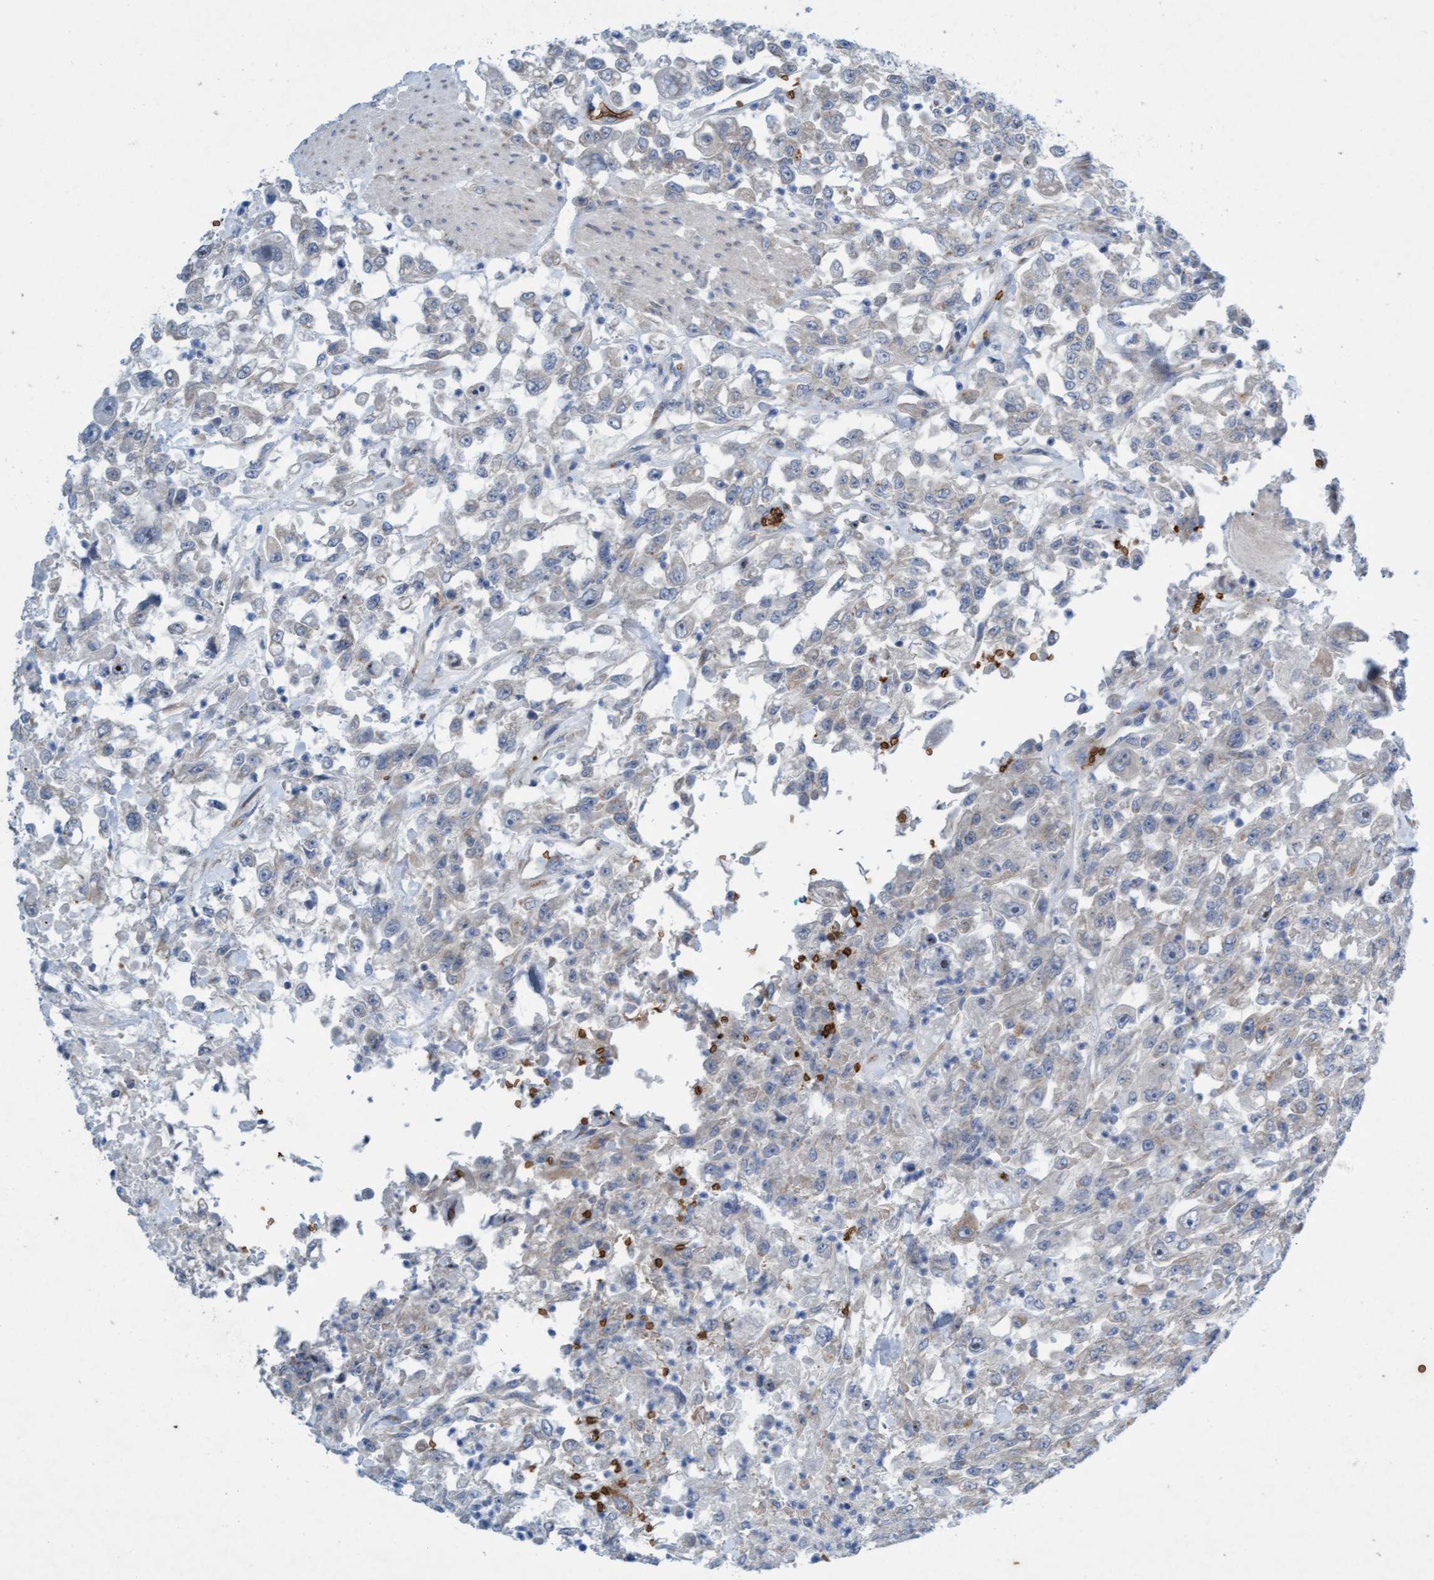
{"staining": {"intensity": "negative", "quantity": "none", "location": "none"}, "tissue": "urothelial cancer", "cell_type": "Tumor cells", "image_type": "cancer", "snomed": [{"axis": "morphology", "description": "Urothelial carcinoma, High grade"}, {"axis": "topography", "description": "Urinary bladder"}], "caption": "The histopathology image reveals no significant expression in tumor cells of high-grade urothelial carcinoma. (DAB IHC, high magnification).", "gene": "SPEM2", "patient": {"sex": "male", "age": 46}}